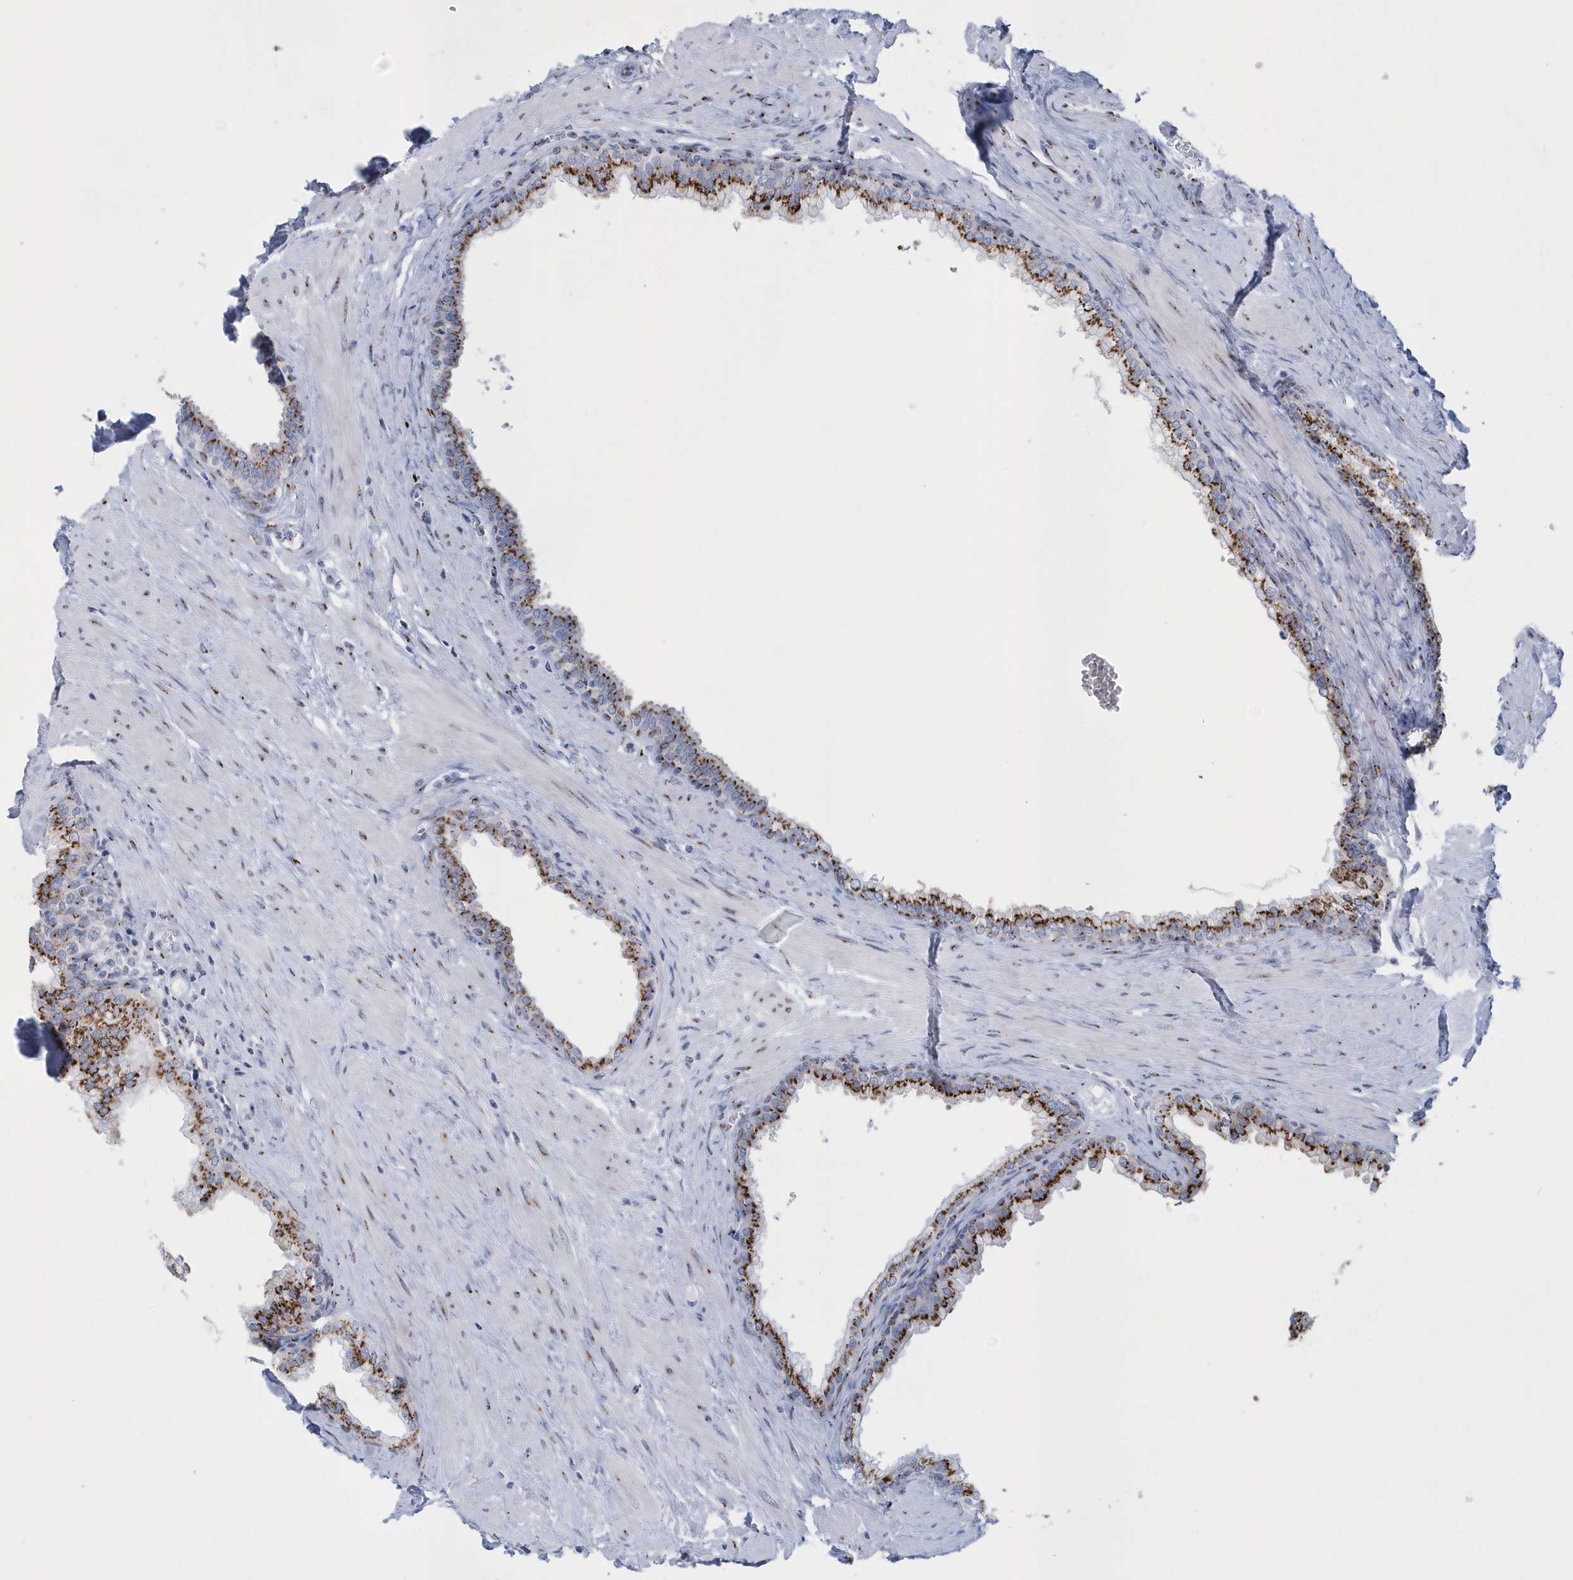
{"staining": {"intensity": "moderate", "quantity": ">75%", "location": "cytoplasmic/membranous"}, "tissue": "prostate", "cell_type": "Glandular cells", "image_type": "normal", "snomed": [{"axis": "morphology", "description": "Normal tissue, NOS"}, {"axis": "morphology", "description": "Urothelial carcinoma, Low grade"}, {"axis": "topography", "description": "Urinary bladder"}, {"axis": "topography", "description": "Prostate"}], "caption": "High-power microscopy captured an immunohistochemistry photomicrograph of normal prostate, revealing moderate cytoplasmic/membranous expression in approximately >75% of glandular cells. (IHC, brightfield microscopy, high magnification).", "gene": "SLX9", "patient": {"sex": "male", "age": 60}}